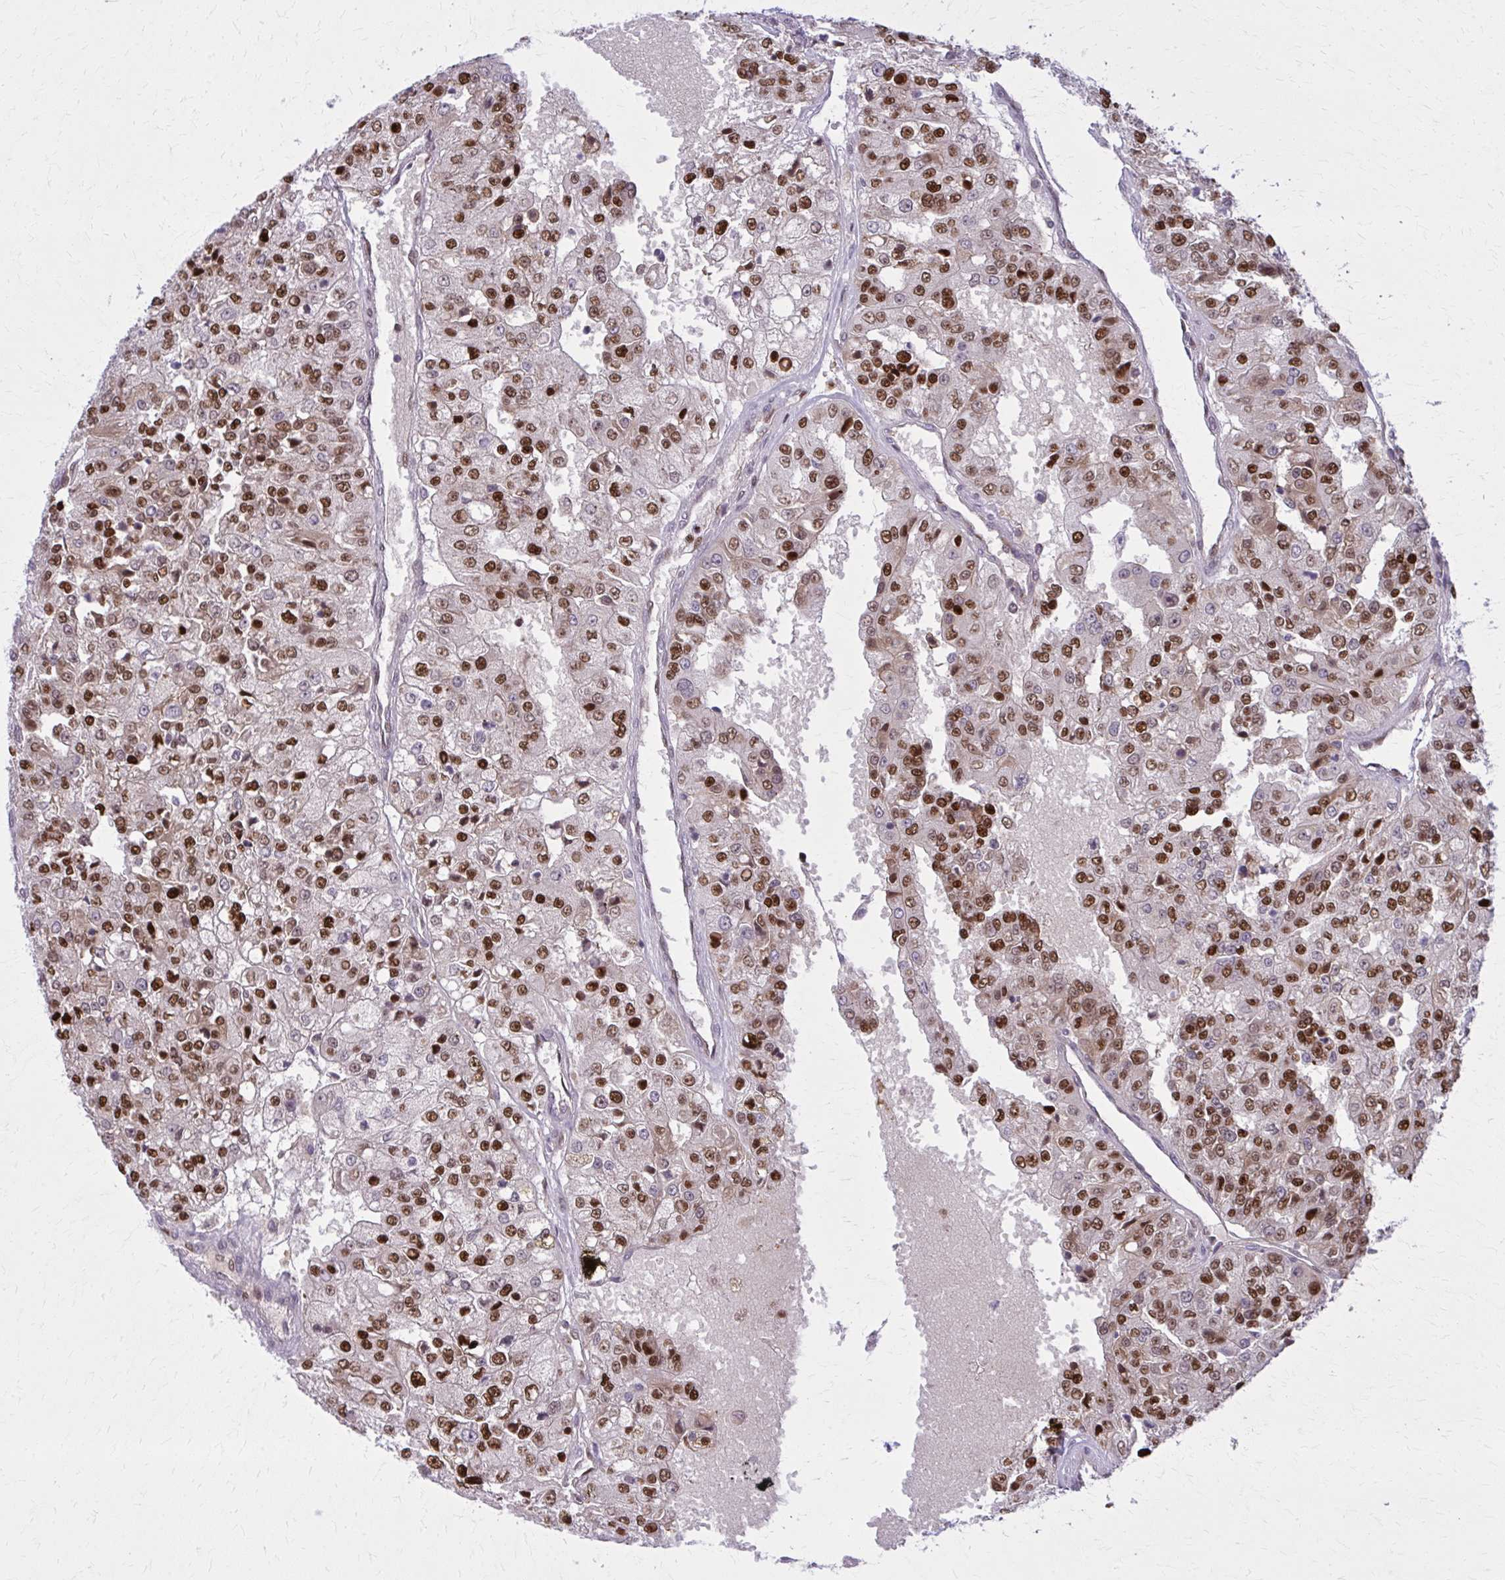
{"staining": {"intensity": "strong", "quantity": ">75%", "location": "nuclear"}, "tissue": "renal cancer", "cell_type": "Tumor cells", "image_type": "cancer", "snomed": [{"axis": "morphology", "description": "Adenocarcinoma, NOS"}, {"axis": "topography", "description": "Kidney"}], "caption": "Human renal adenocarcinoma stained for a protein (brown) shows strong nuclear positive staining in approximately >75% of tumor cells.", "gene": "ZNF559", "patient": {"sex": "female", "age": 63}}